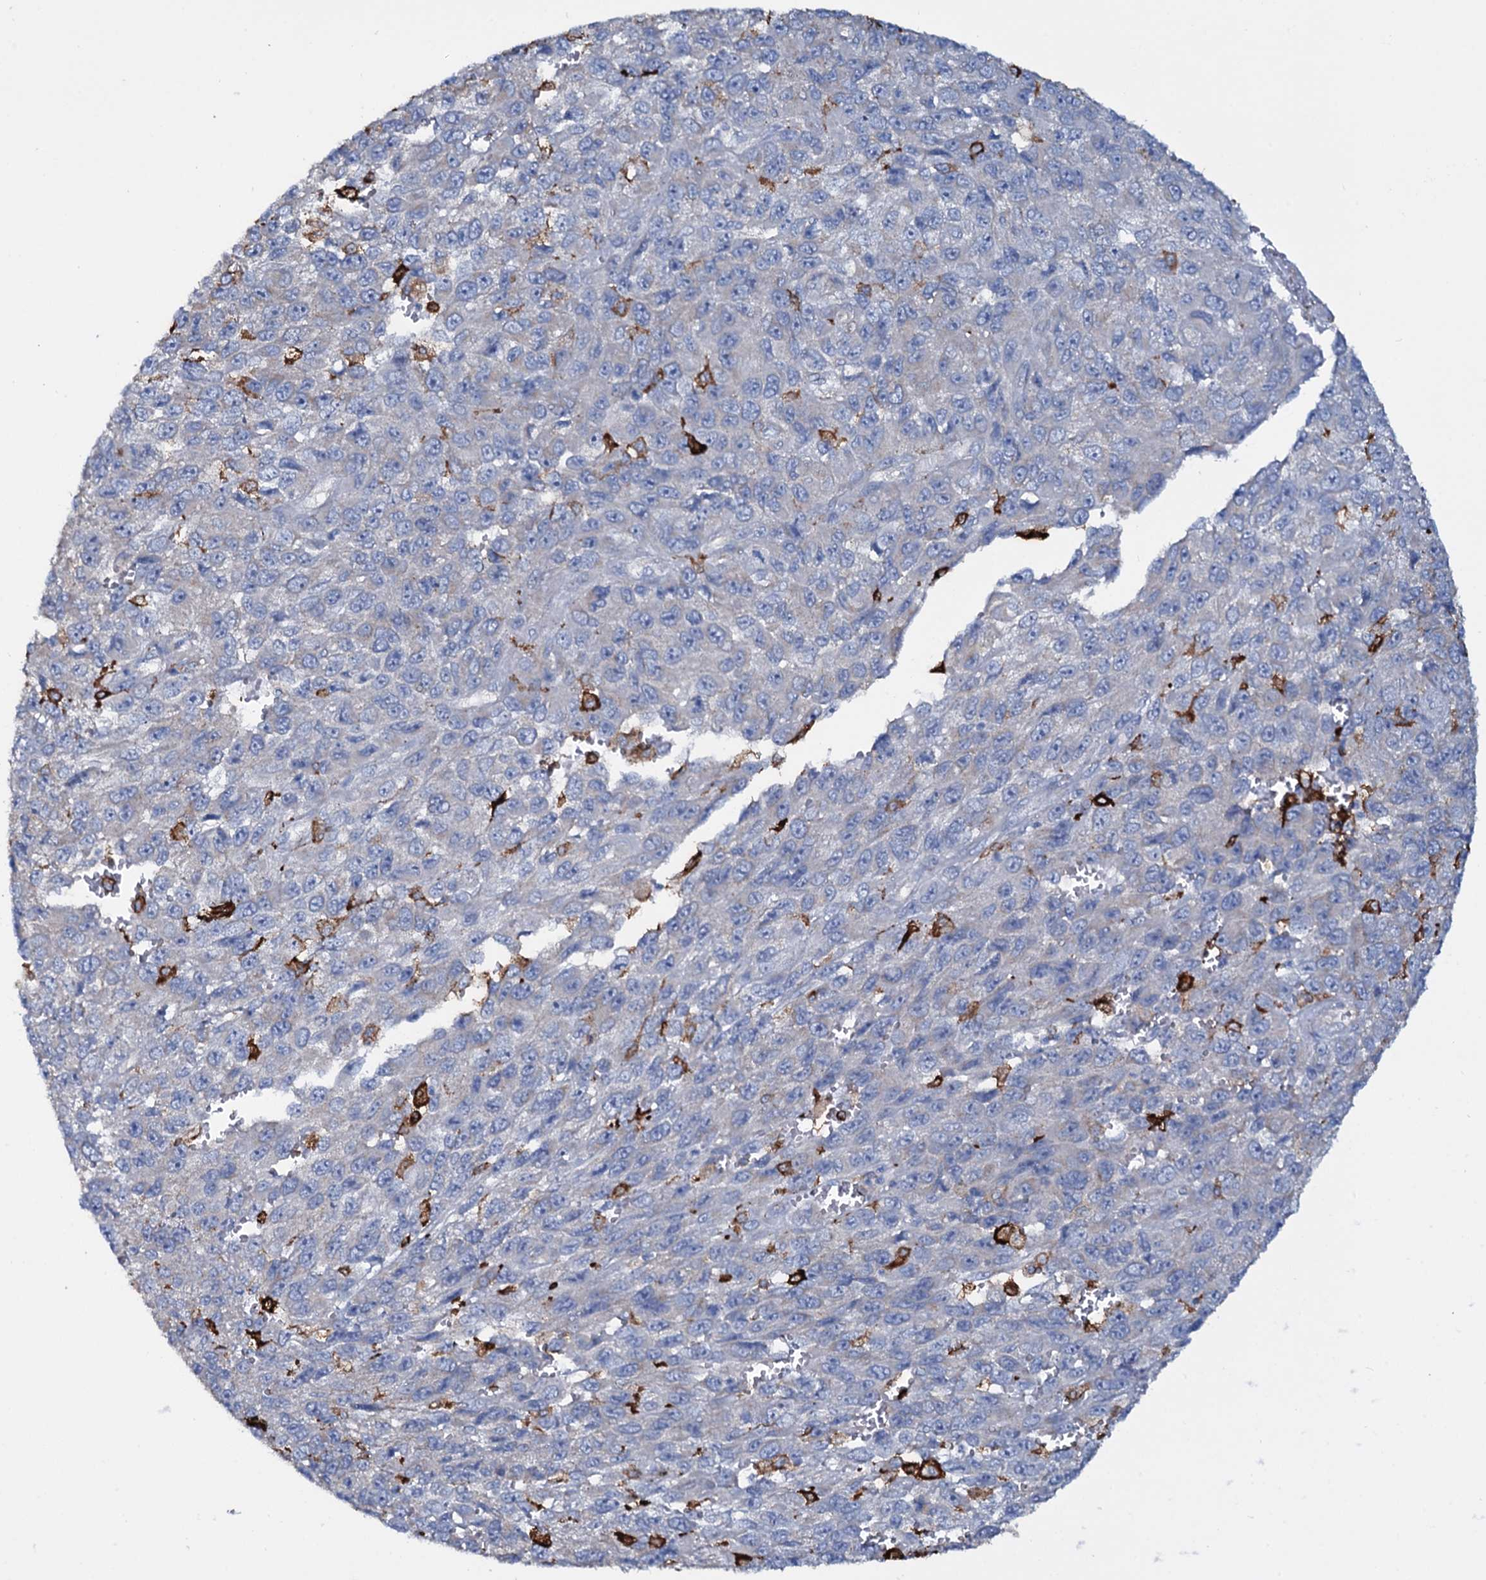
{"staining": {"intensity": "negative", "quantity": "none", "location": "none"}, "tissue": "melanoma", "cell_type": "Tumor cells", "image_type": "cancer", "snomed": [{"axis": "morphology", "description": "Normal tissue, NOS"}, {"axis": "morphology", "description": "Malignant melanoma, NOS"}, {"axis": "topography", "description": "Skin"}], "caption": "This image is of malignant melanoma stained with immunohistochemistry (IHC) to label a protein in brown with the nuclei are counter-stained blue. There is no expression in tumor cells.", "gene": "OSBPL2", "patient": {"sex": "female", "age": 96}}